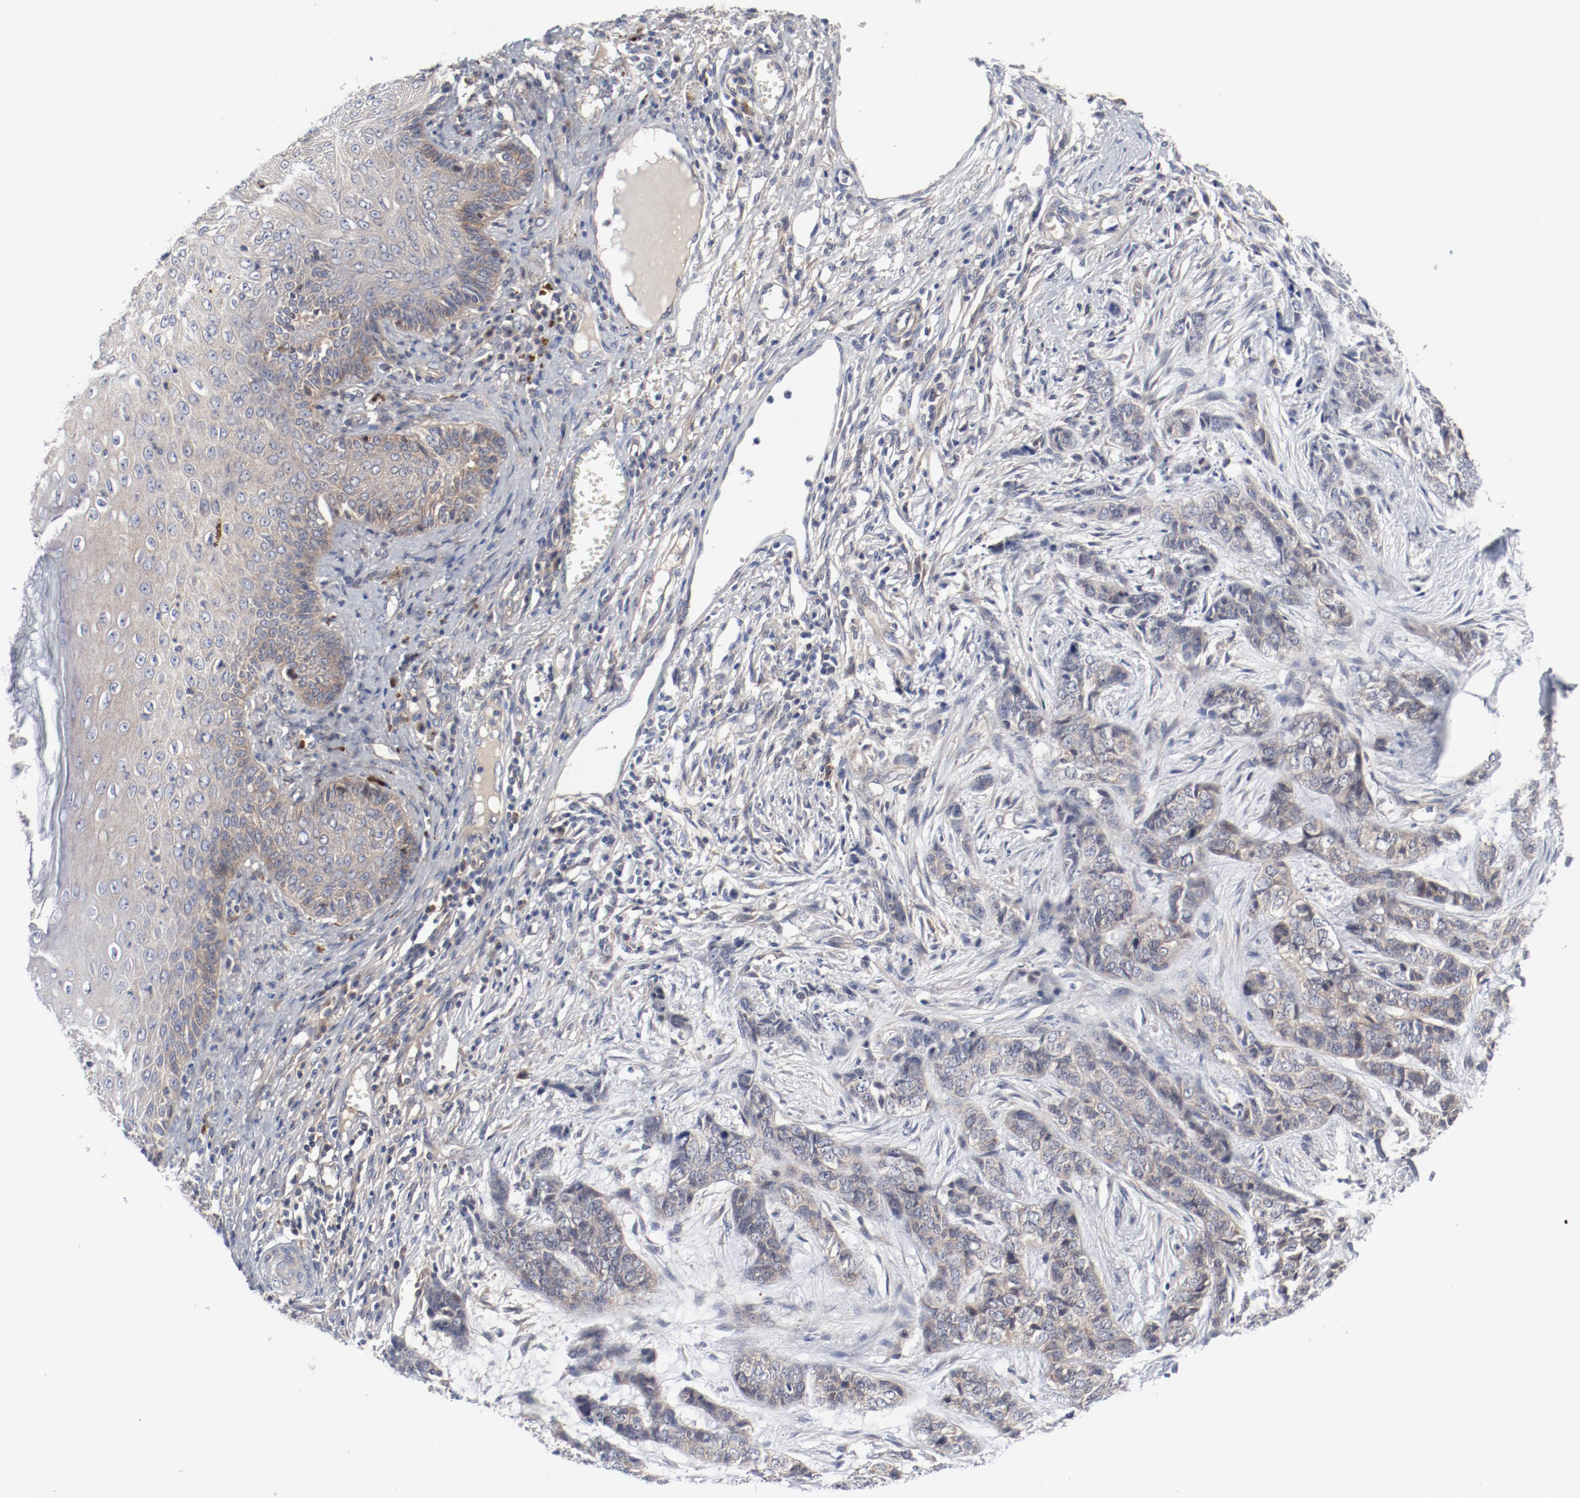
{"staining": {"intensity": "weak", "quantity": "<25%", "location": "cytoplasmic/membranous"}, "tissue": "skin cancer", "cell_type": "Tumor cells", "image_type": "cancer", "snomed": [{"axis": "morphology", "description": "Basal cell carcinoma"}, {"axis": "topography", "description": "Skin"}], "caption": "Image shows no protein positivity in tumor cells of skin basal cell carcinoma tissue.", "gene": "BAD", "patient": {"sex": "female", "age": 64}}